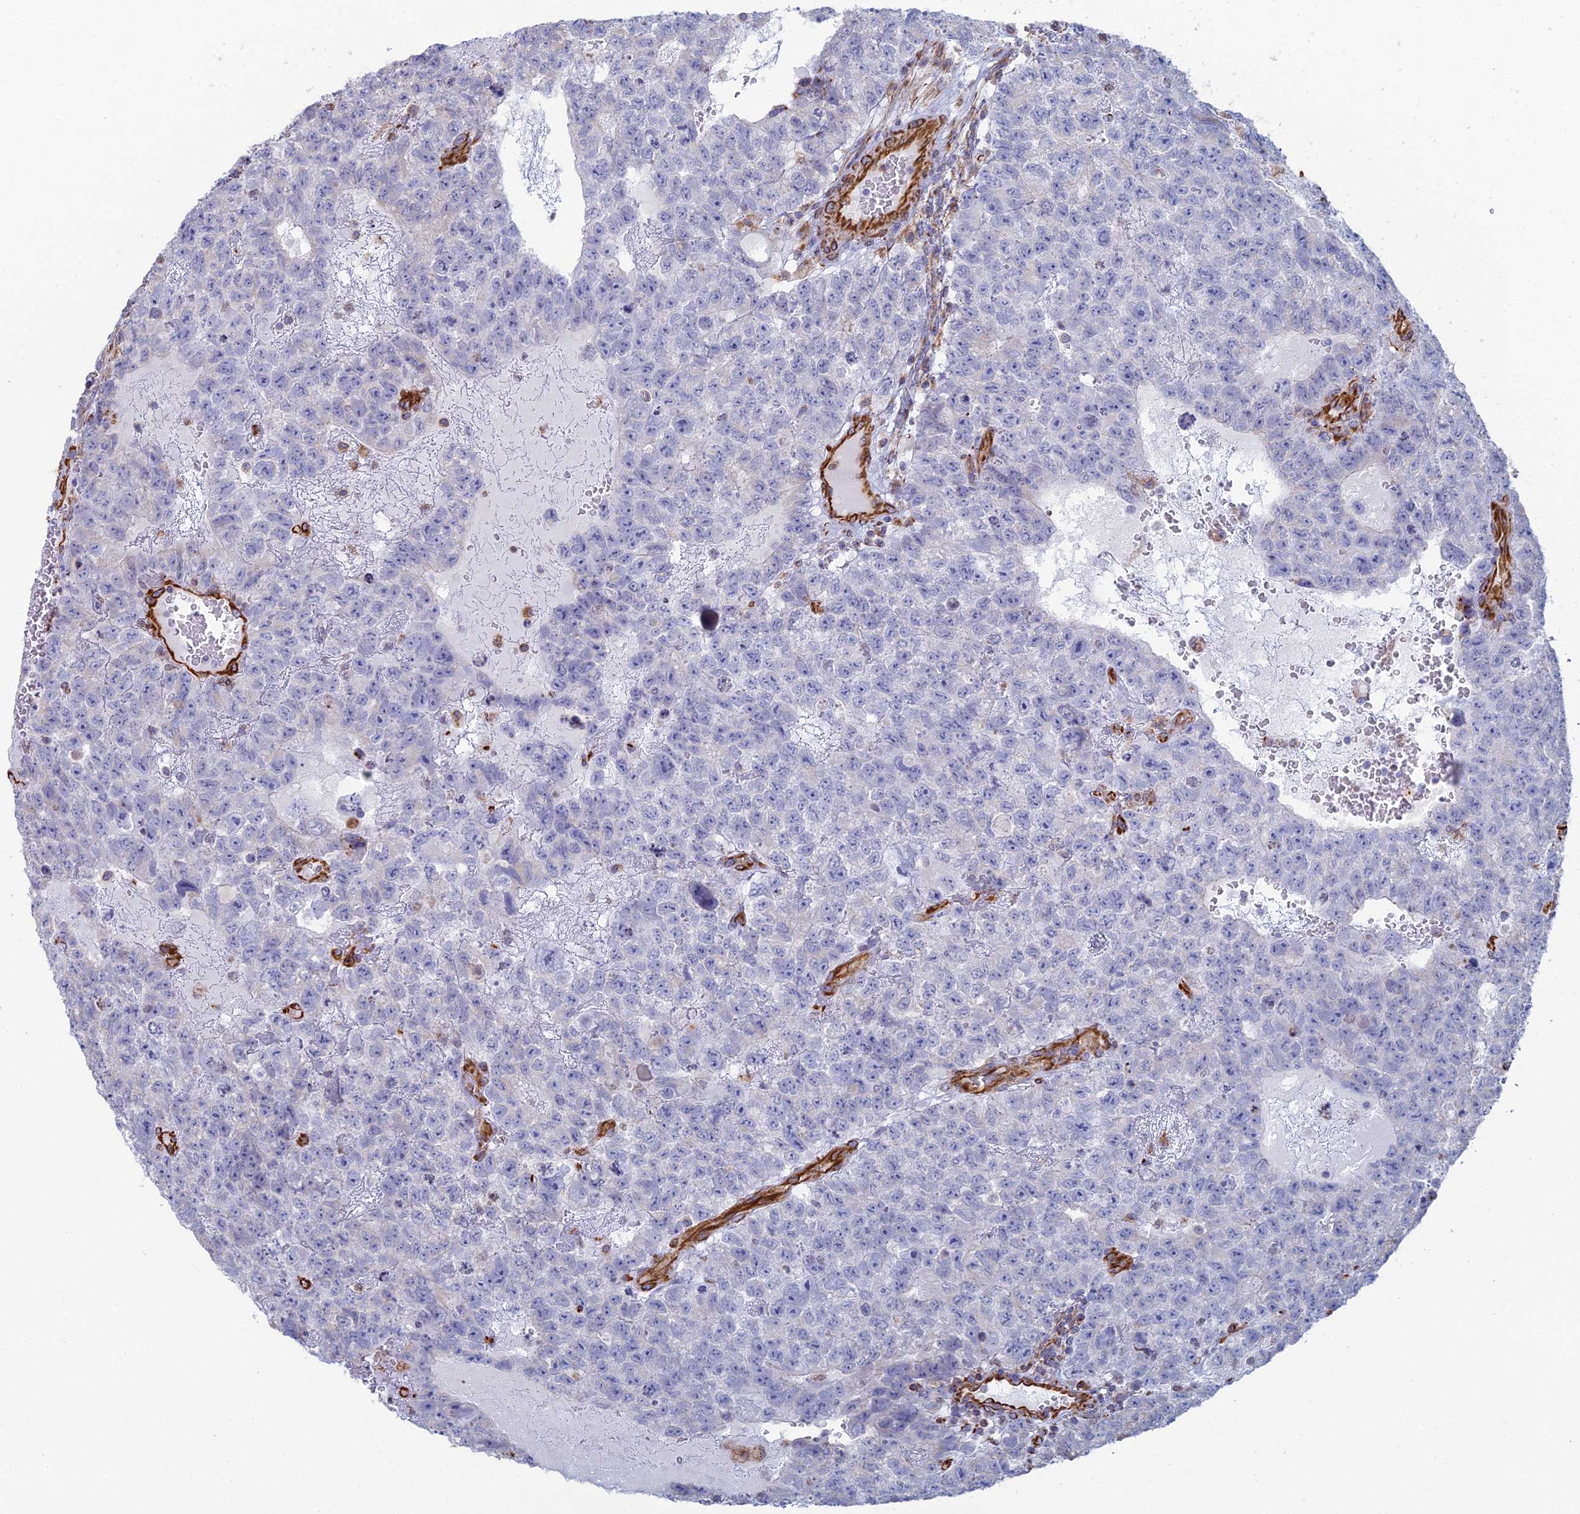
{"staining": {"intensity": "negative", "quantity": "none", "location": "none"}, "tissue": "testis cancer", "cell_type": "Tumor cells", "image_type": "cancer", "snomed": [{"axis": "morphology", "description": "Carcinoma, Embryonal, NOS"}, {"axis": "topography", "description": "Testis"}], "caption": "A high-resolution histopathology image shows immunohistochemistry staining of testis embryonal carcinoma, which reveals no significant staining in tumor cells.", "gene": "CLVS2", "patient": {"sex": "male", "age": 26}}